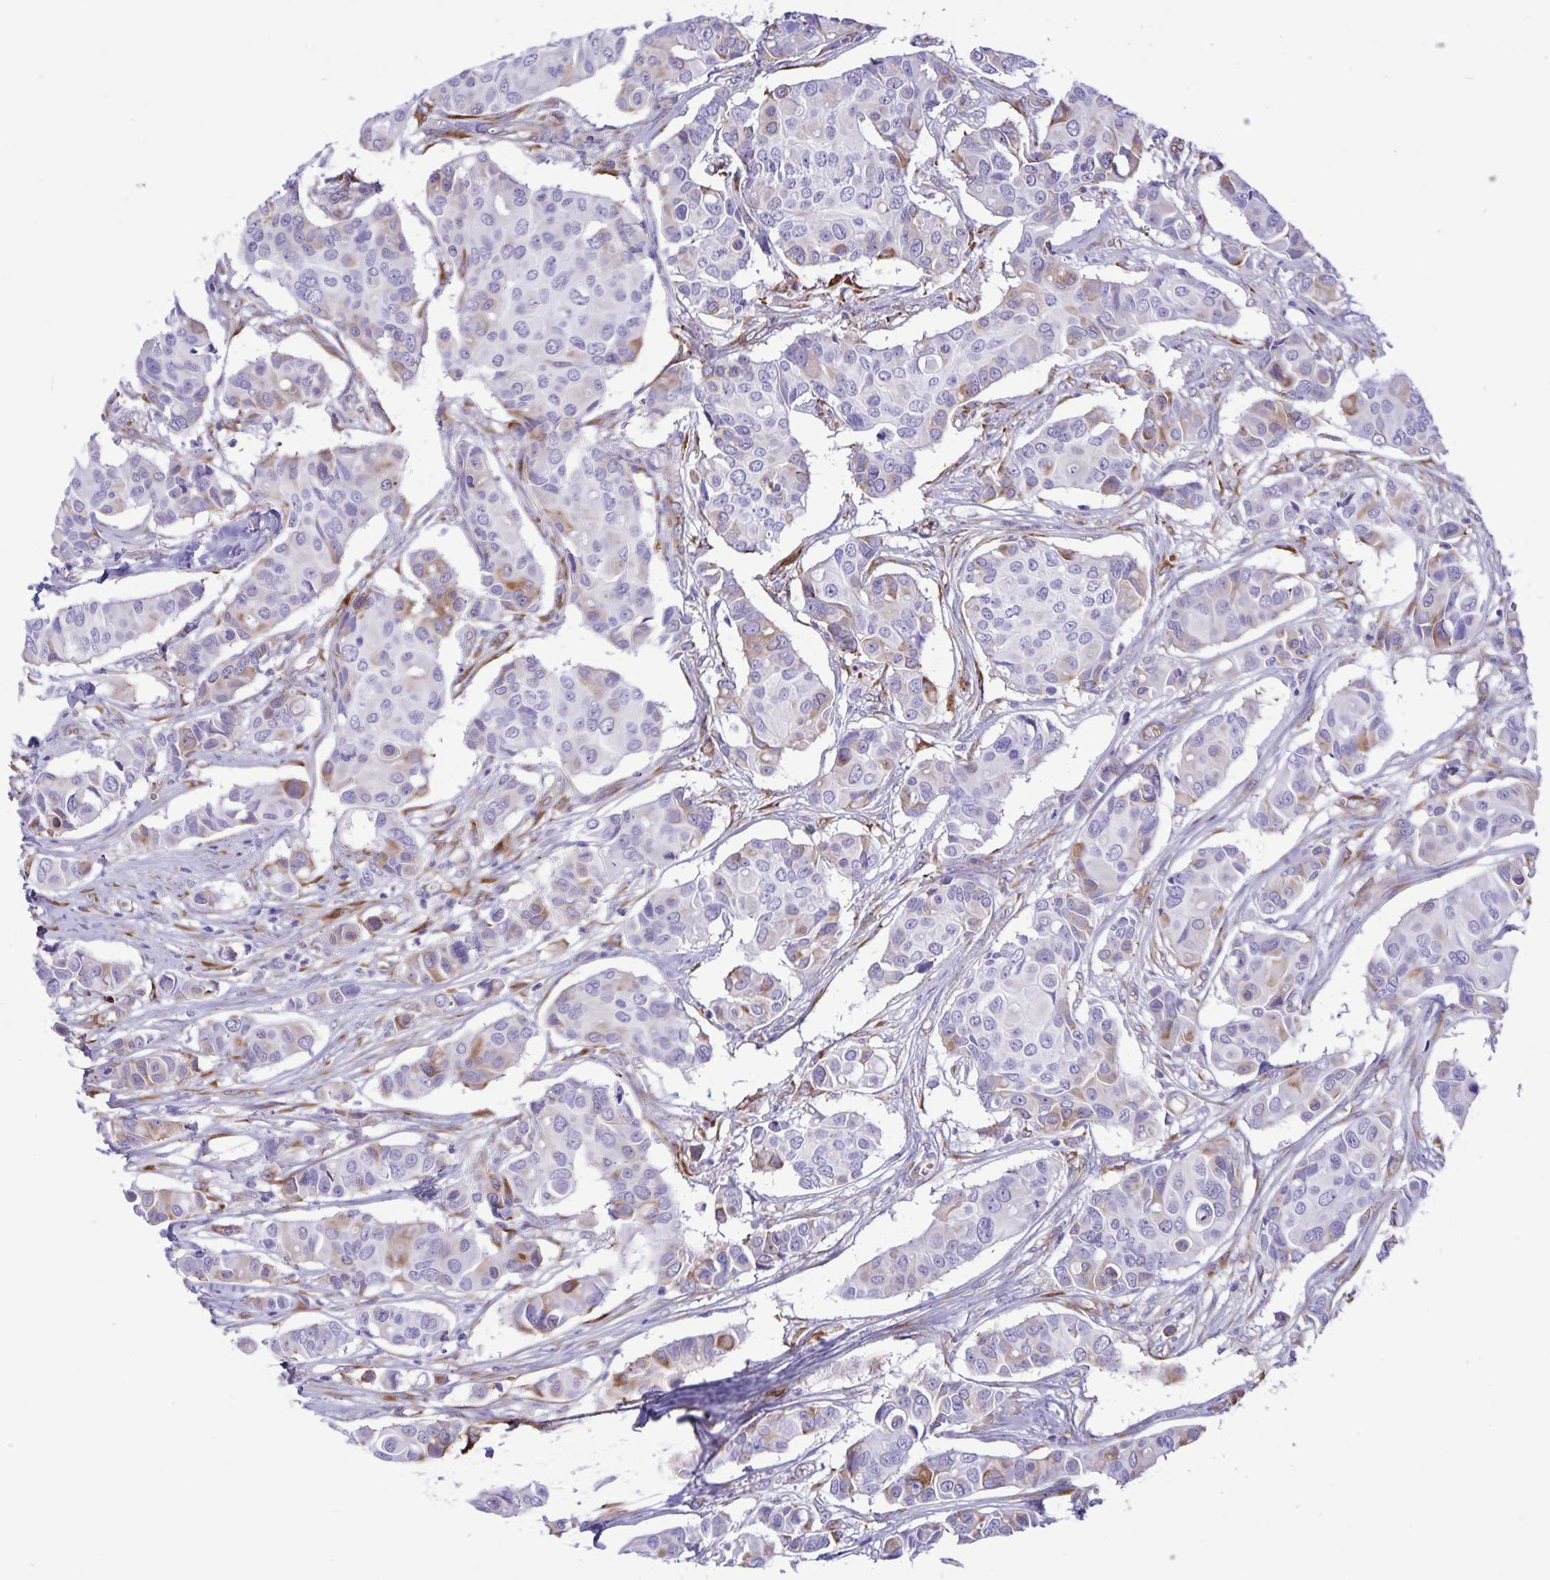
{"staining": {"intensity": "weak", "quantity": "<25%", "location": "cytoplasmic/membranous"}, "tissue": "breast cancer", "cell_type": "Tumor cells", "image_type": "cancer", "snomed": [{"axis": "morphology", "description": "Normal tissue, NOS"}, {"axis": "morphology", "description": "Duct carcinoma"}, {"axis": "topography", "description": "Skin"}, {"axis": "topography", "description": "Breast"}], "caption": "High power microscopy histopathology image of an immunohistochemistry (IHC) histopathology image of breast intraductal carcinoma, revealing no significant positivity in tumor cells. (DAB (3,3'-diaminobenzidine) IHC visualized using brightfield microscopy, high magnification).", "gene": "RCN1", "patient": {"sex": "female", "age": 54}}